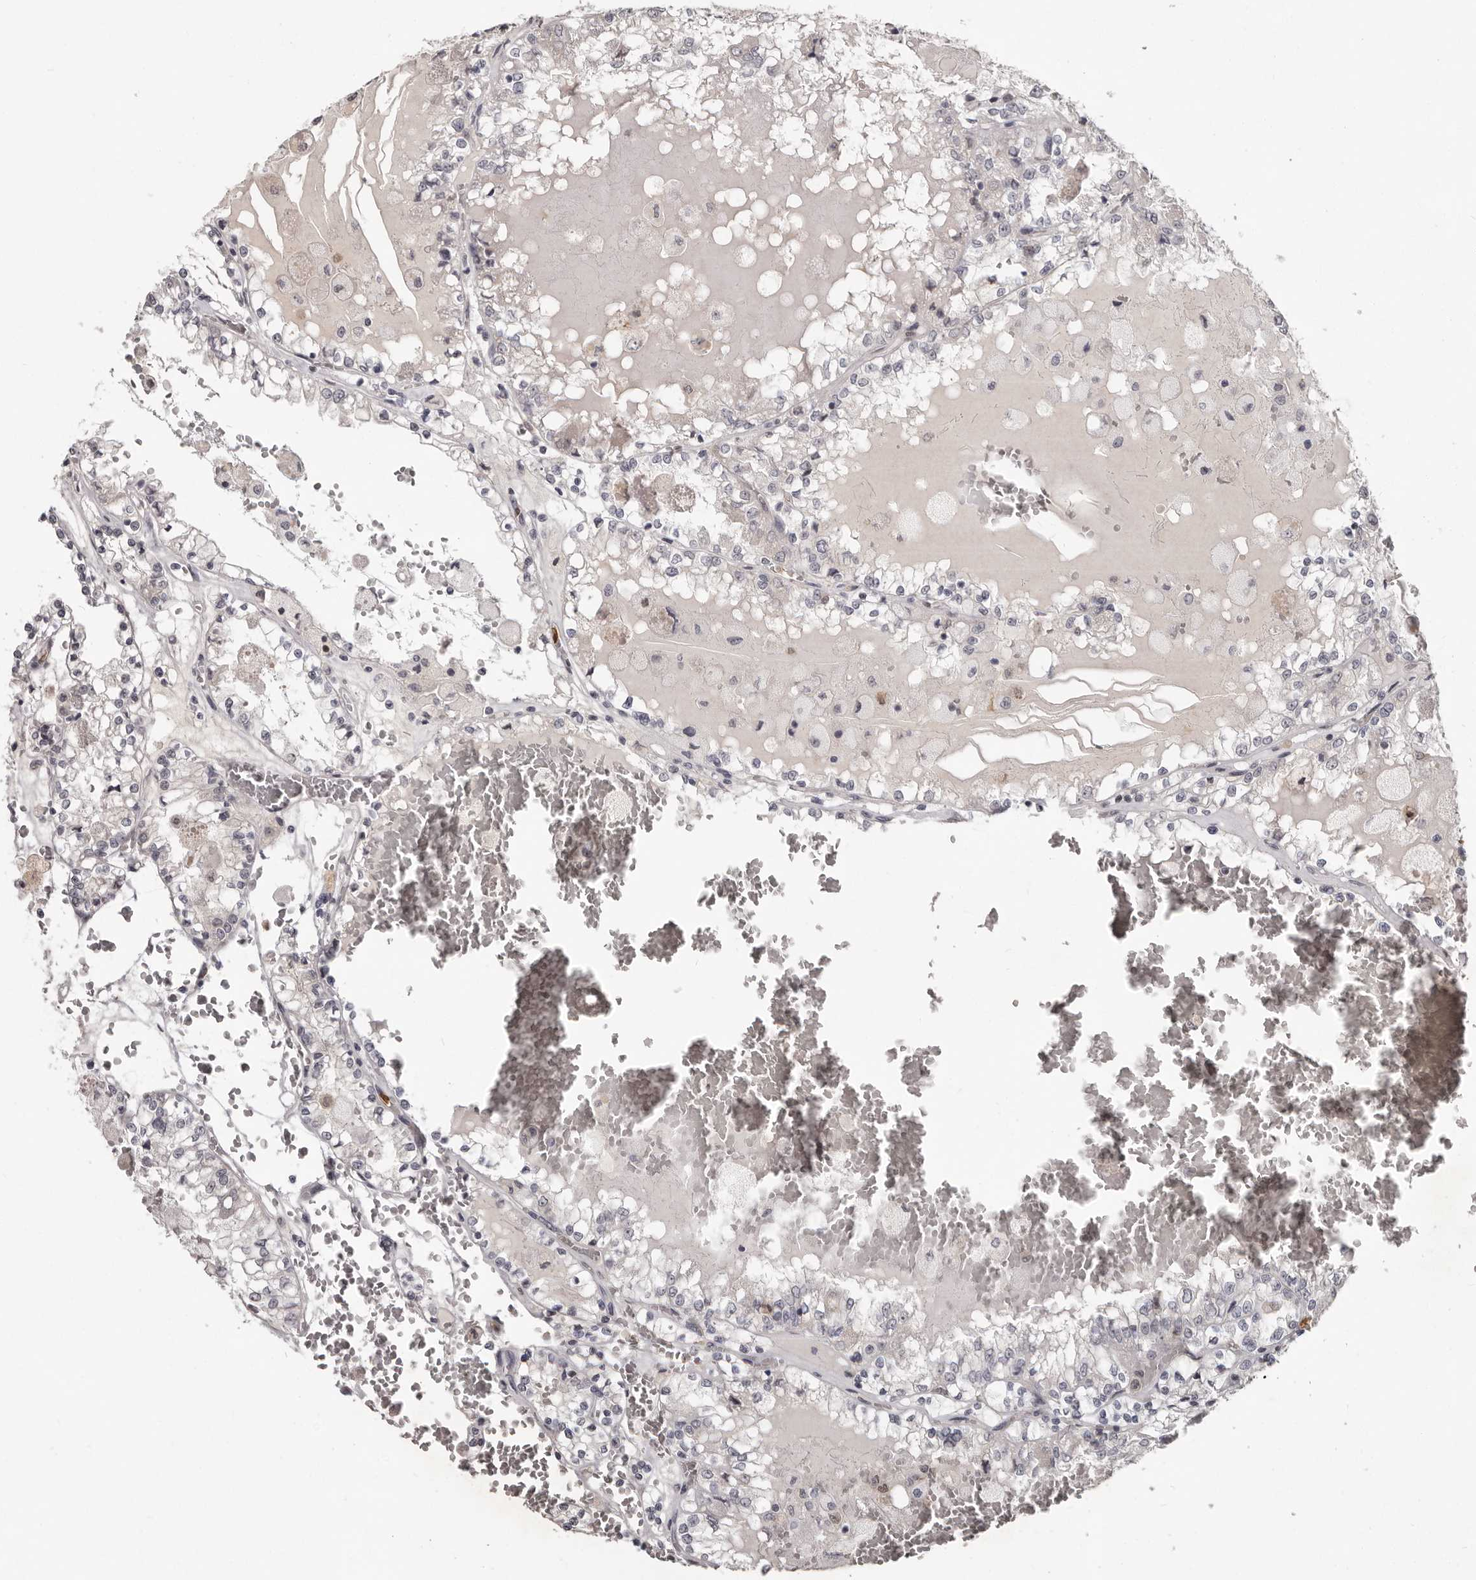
{"staining": {"intensity": "negative", "quantity": "none", "location": "none"}, "tissue": "renal cancer", "cell_type": "Tumor cells", "image_type": "cancer", "snomed": [{"axis": "morphology", "description": "Adenocarcinoma, NOS"}, {"axis": "topography", "description": "Kidney"}], "caption": "Immunohistochemical staining of adenocarcinoma (renal) exhibits no significant positivity in tumor cells.", "gene": "GPR157", "patient": {"sex": "female", "age": 56}}